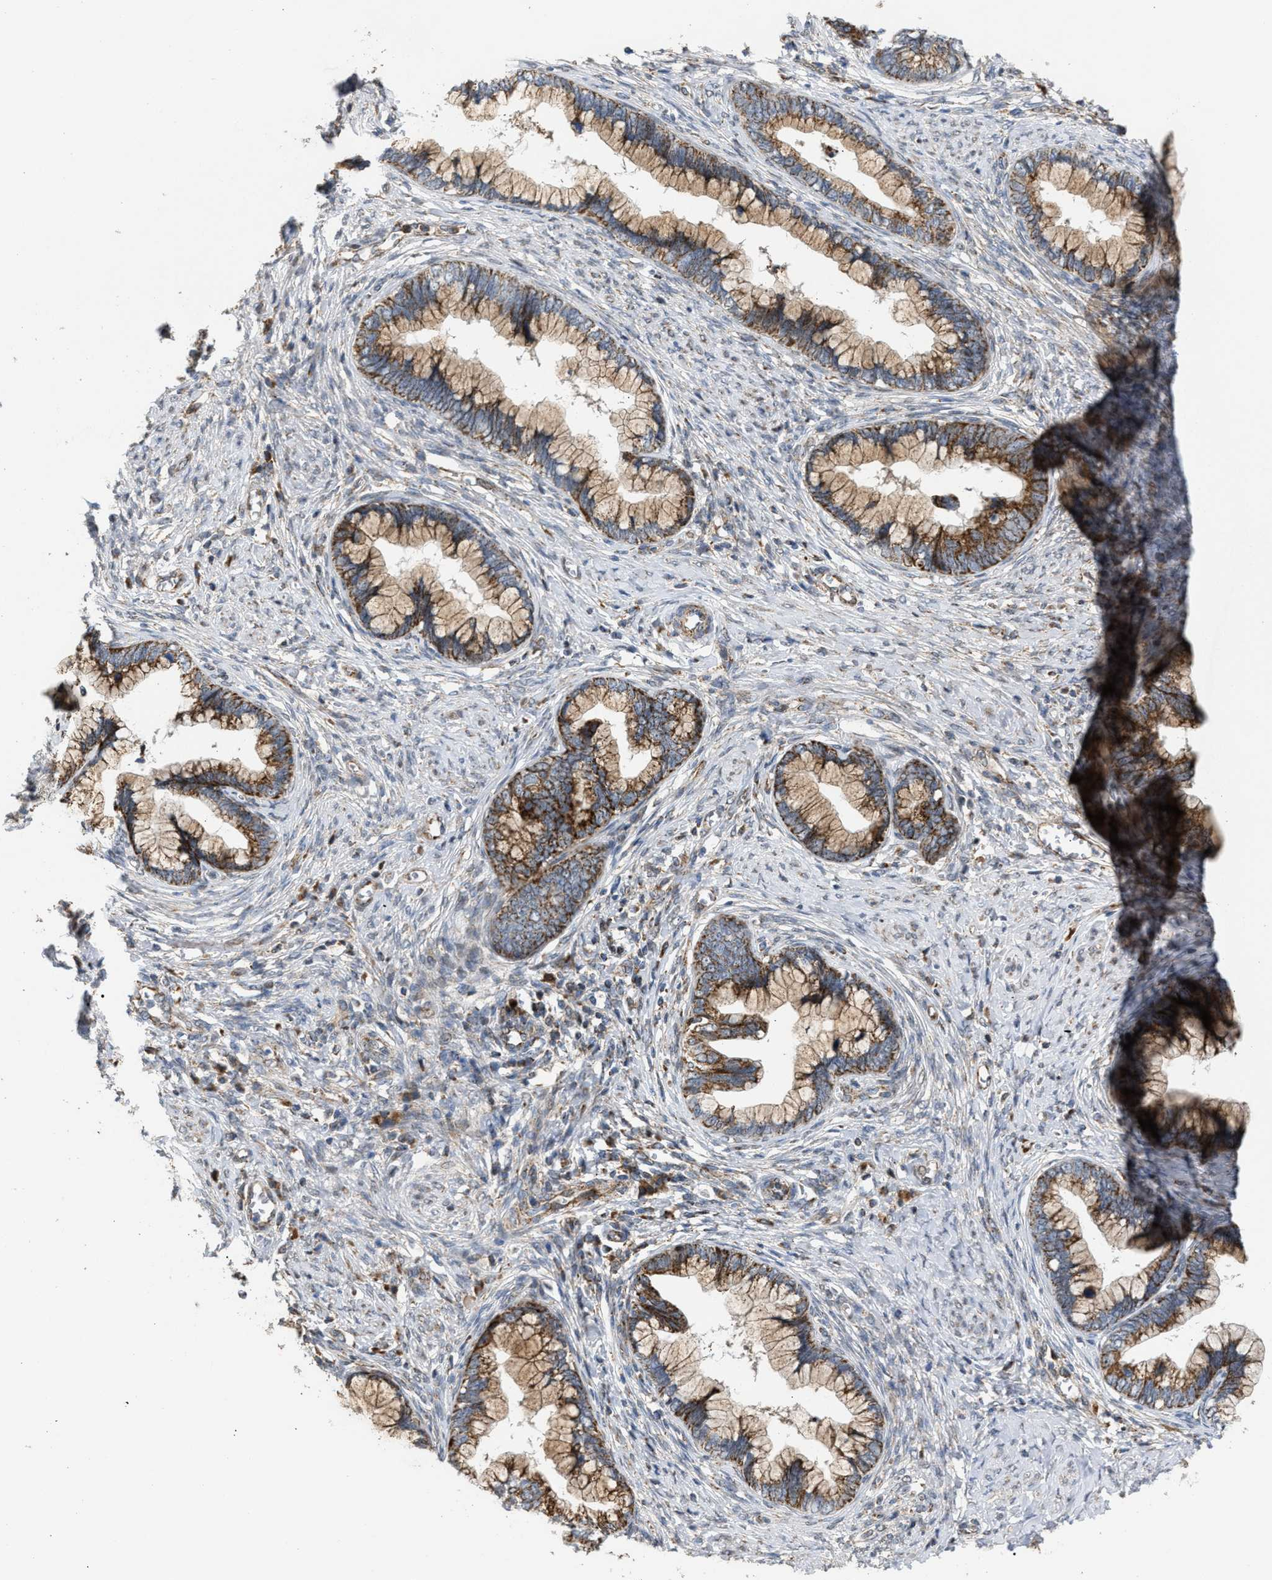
{"staining": {"intensity": "moderate", "quantity": ">75%", "location": "cytoplasmic/membranous"}, "tissue": "cervical cancer", "cell_type": "Tumor cells", "image_type": "cancer", "snomed": [{"axis": "morphology", "description": "Adenocarcinoma, NOS"}, {"axis": "topography", "description": "Cervix"}], "caption": "Tumor cells show moderate cytoplasmic/membranous staining in approximately >75% of cells in cervical adenocarcinoma. (DAB (3,3'-diaminobenzidine) IHC, brown staining for protein, blue staining for nuclei).", "gene": "TACO1", "patient": {"sex": "female", "age": 44}}